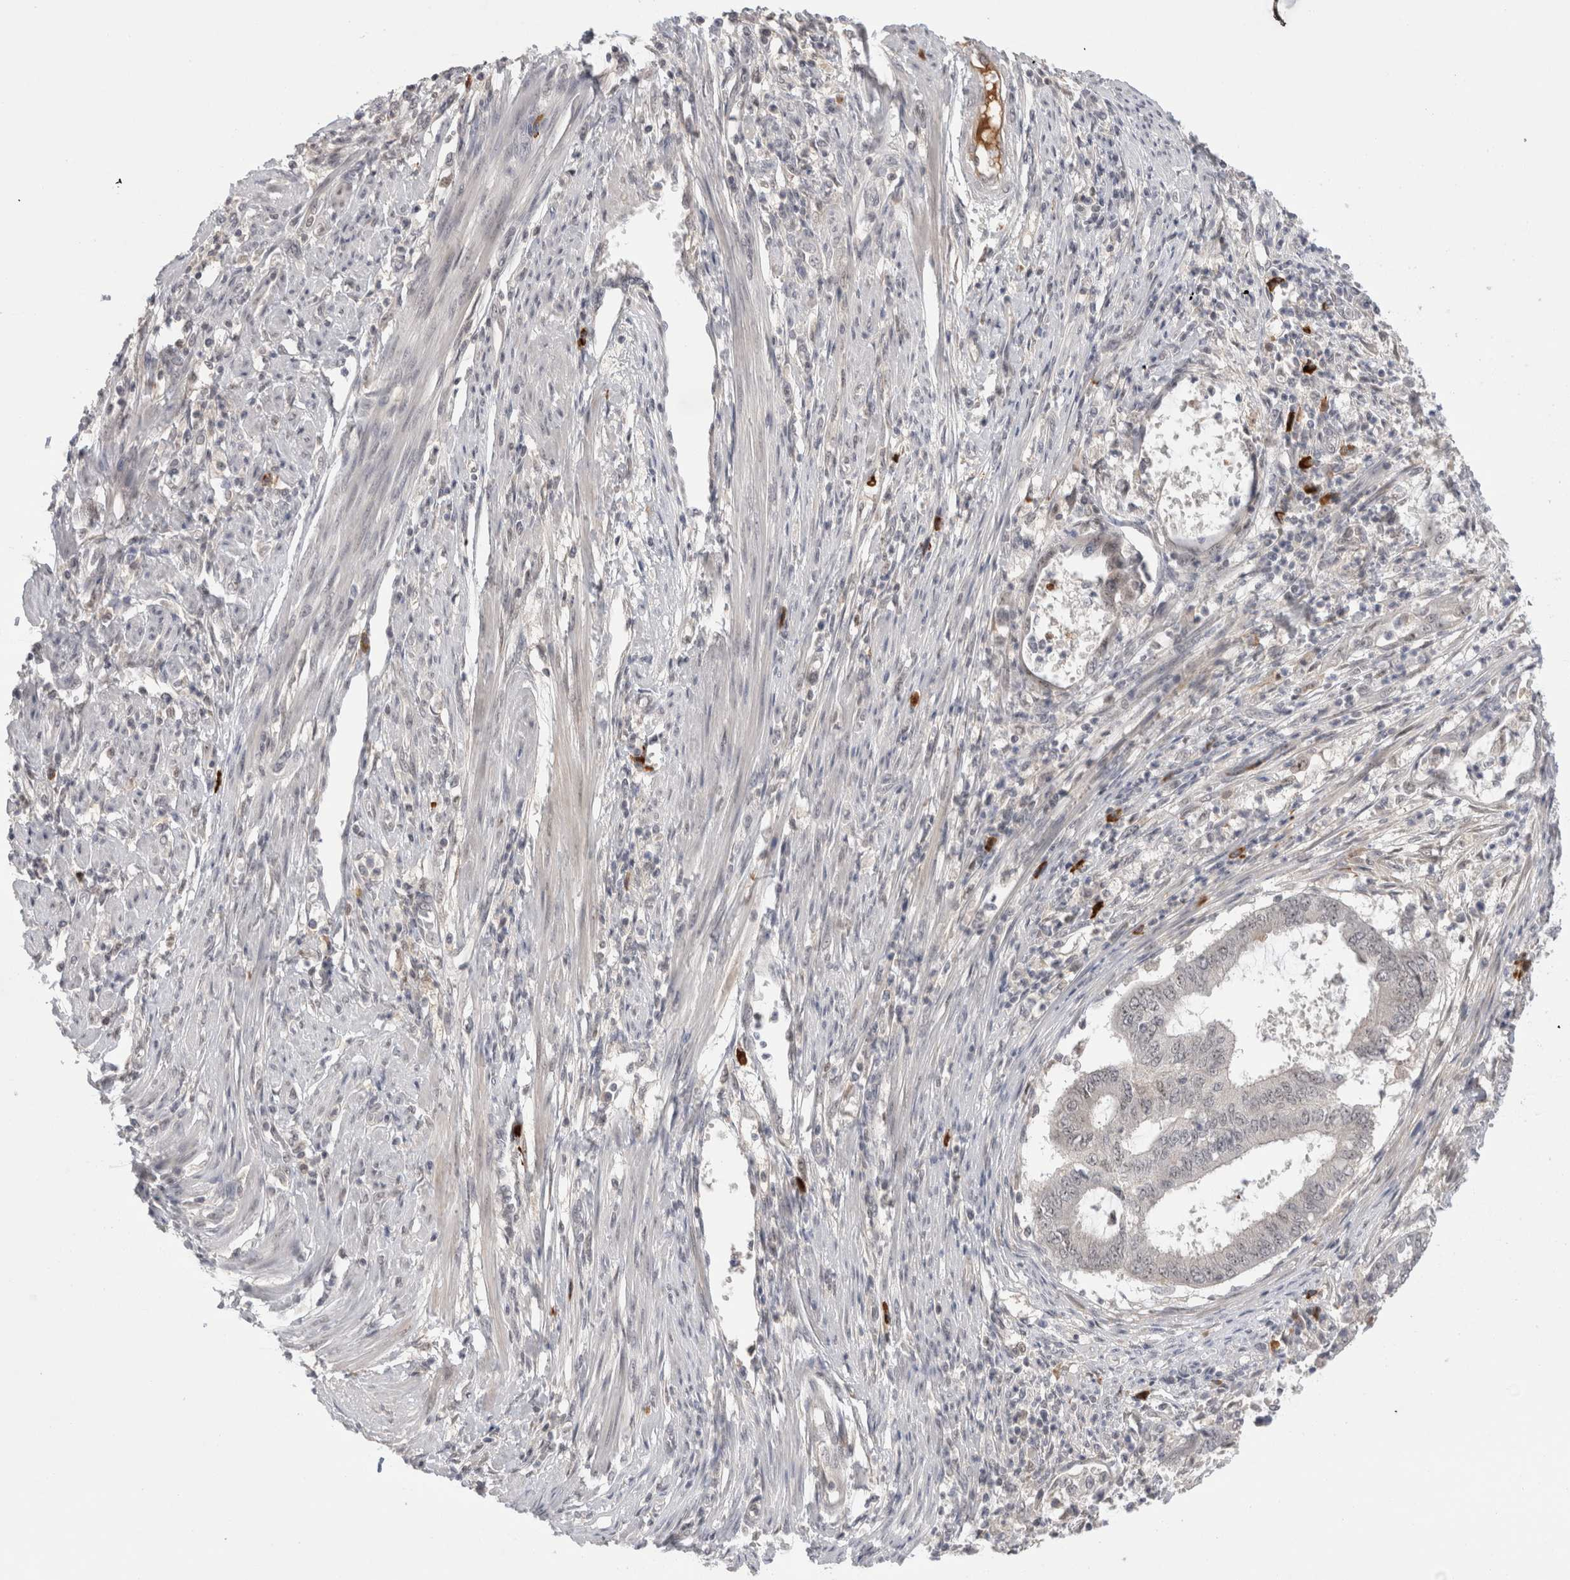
{"staining": {"intensity": "weak", "quantity": "<25%", "location": "nuclear"}, "tissue": "endometrial cancer", "cell_type": "Tumor cells", "image_type": "cancer", "snomed": [{"axis": "morphology", "description": "Adenocarcinoma, NOS"}, {"axis": "topography", "description": "Endometrium"}], "caption": "Endometrial cancer stained for a protein using immunohistochemistry (IHC) reveals no expression tumor cells.", "gene": "ZNF24", "patient": {"sex": "female", "age": 51}}